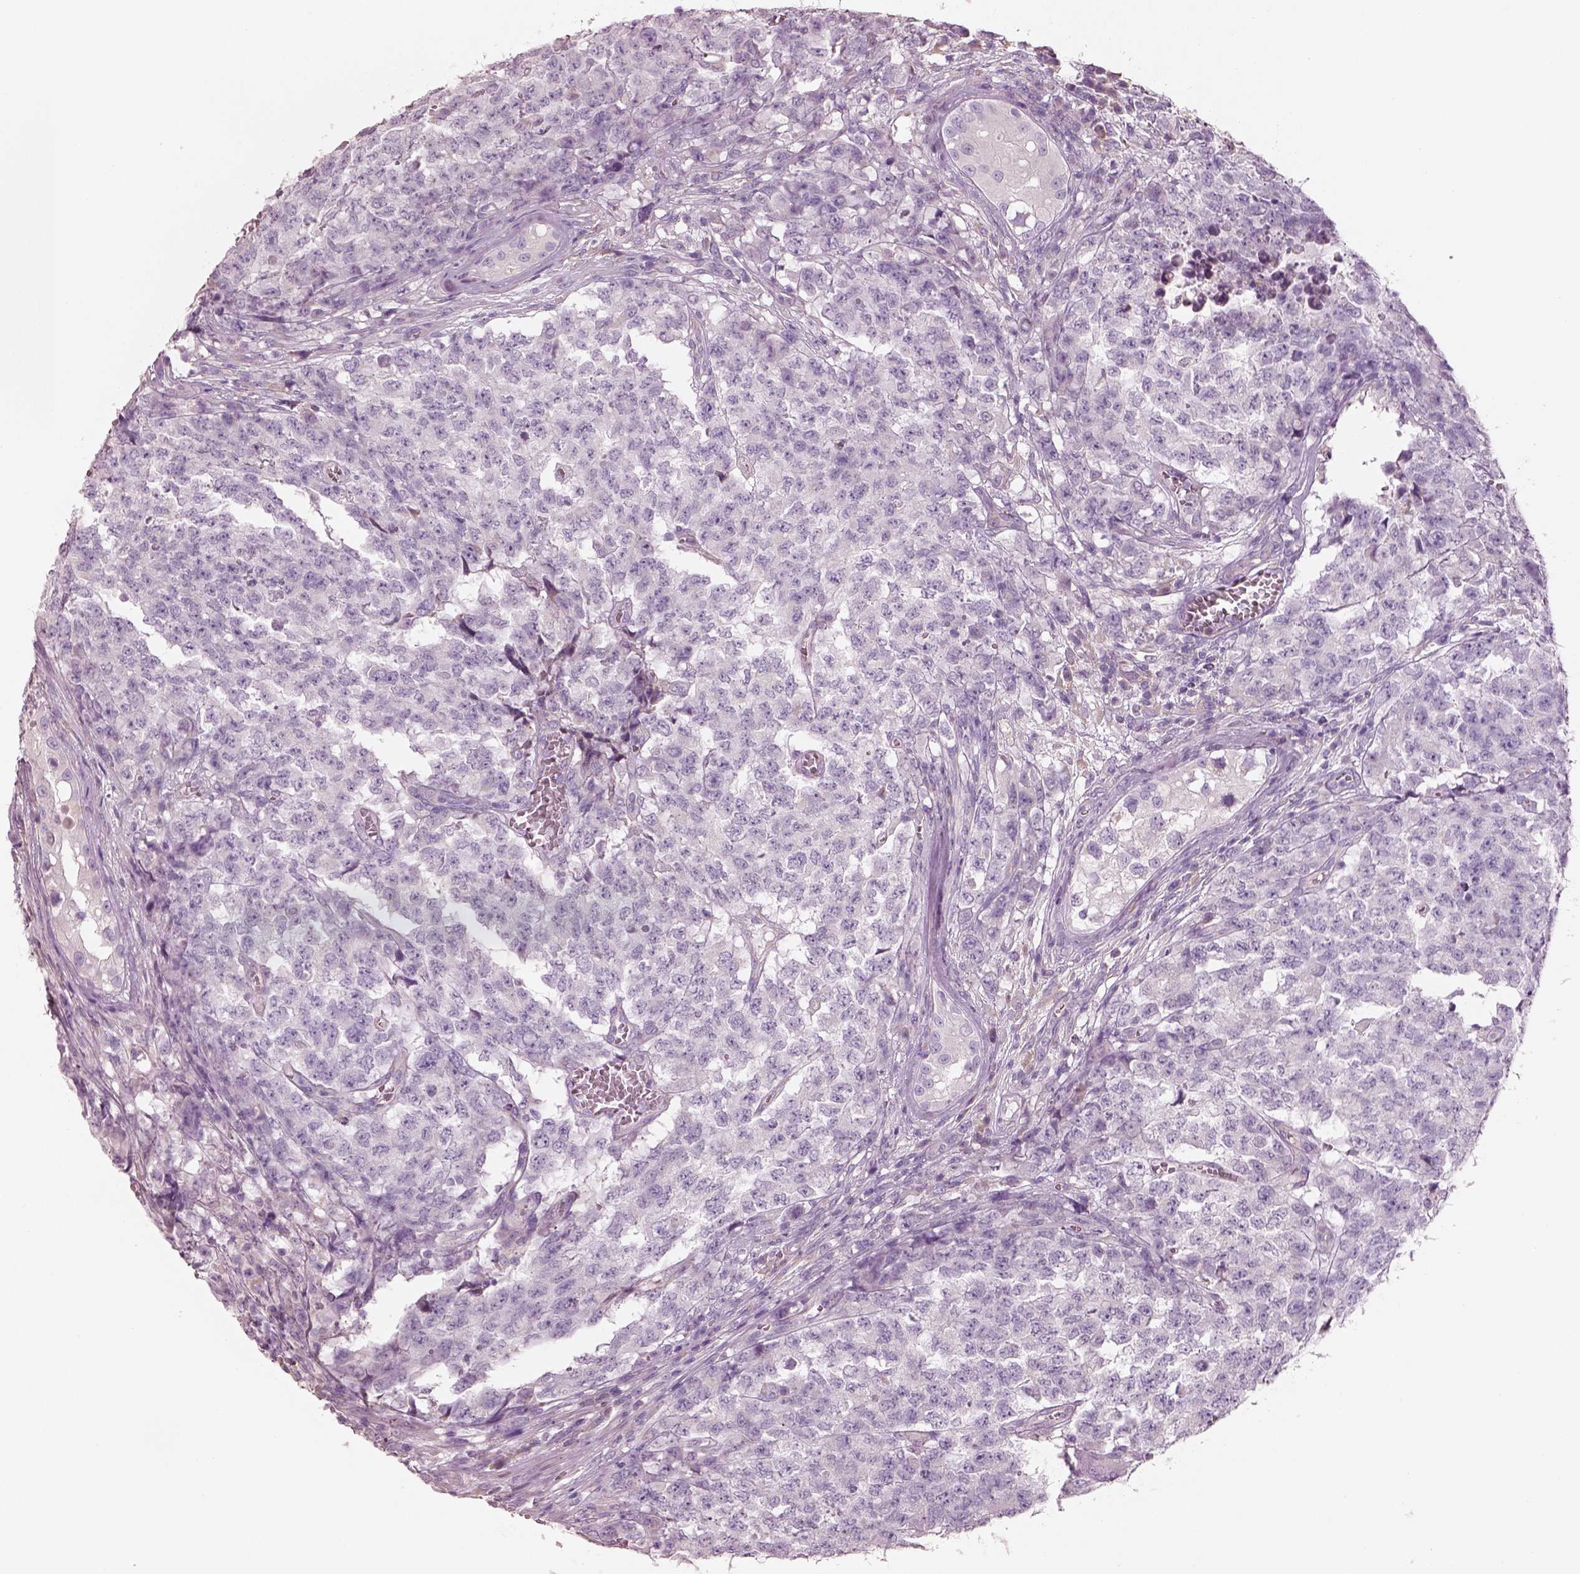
{"staining": {"intensity": "negative", "quantity": "none", "location": "none"}, "tissue": "testis cancer", "cell_type": "Tumor cells", "image_type": "cancer", "snomed": [{"axis": "morphology", "description": "Carcinoma, Embryonal, NOS"}, {"axis": "topography", "description": "Testis"}], "caption": "Embryonal carcinoma (testis) was stained to show a protein in brown. There is no significant positivity in tumor cells.", "gene": "PNOC", "patient": {"sex": "male", "age": 23}}